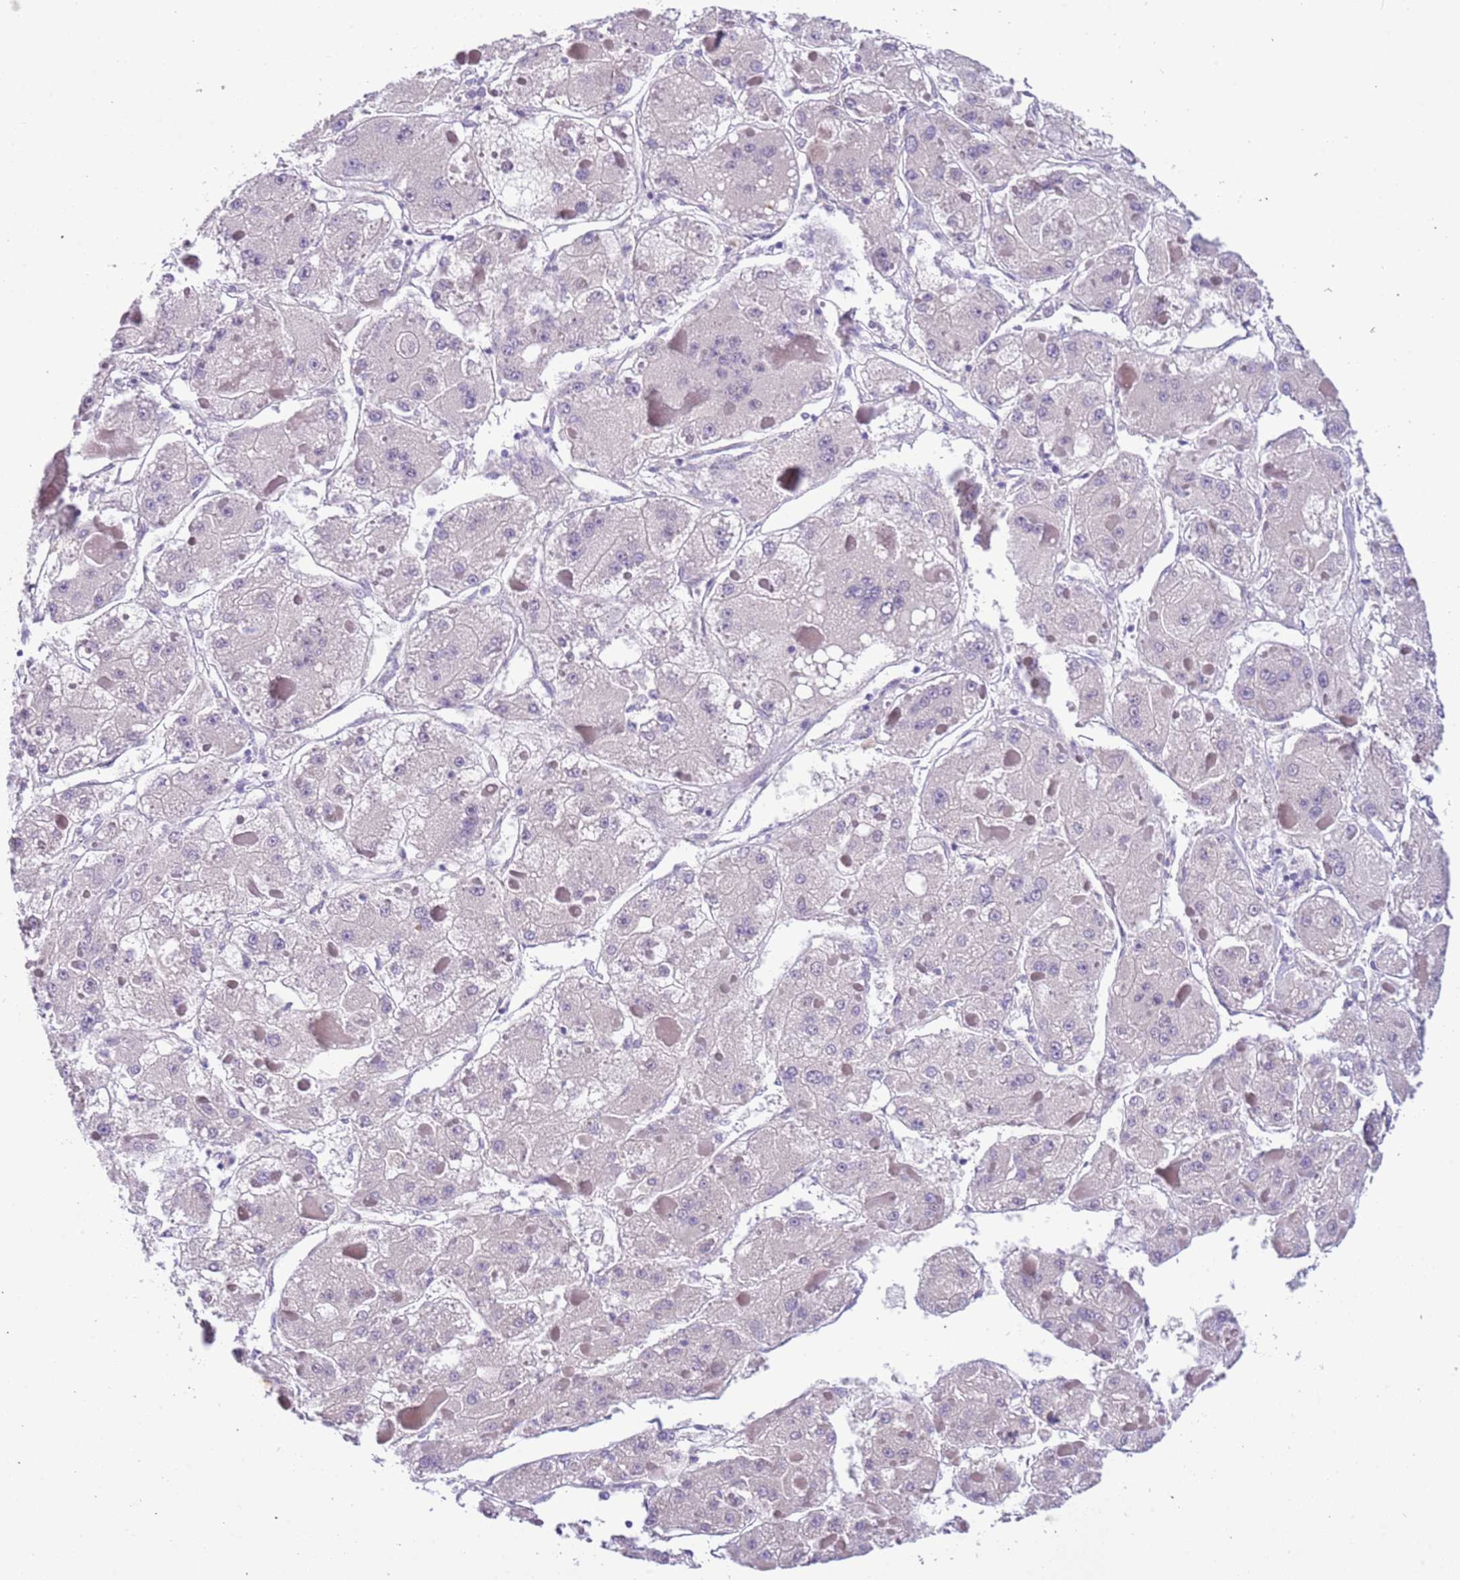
{"staining": {"intensity": "negative", "quantity": "none", "location": "none"}, "tissue": "liver cancer", "cell_type": "Tumor cells", "image_type": "cancer", "snomed": [{"axis": "morphology", "description": "Carcinoma, Hepatocellular, NOS"}, {"axis": "topography", "description": "Liver"}], "caption": "DAB immunohistochemical staining of human hepatocellular carcinoma (liver) shows no significant positivity in tumor cells. (Brightfield microscopy of DAB immunohistochemistry (IHC) at high magnification).", "gene": "PLEKHH1", "patient": {"sex": "female", "age": 73}}